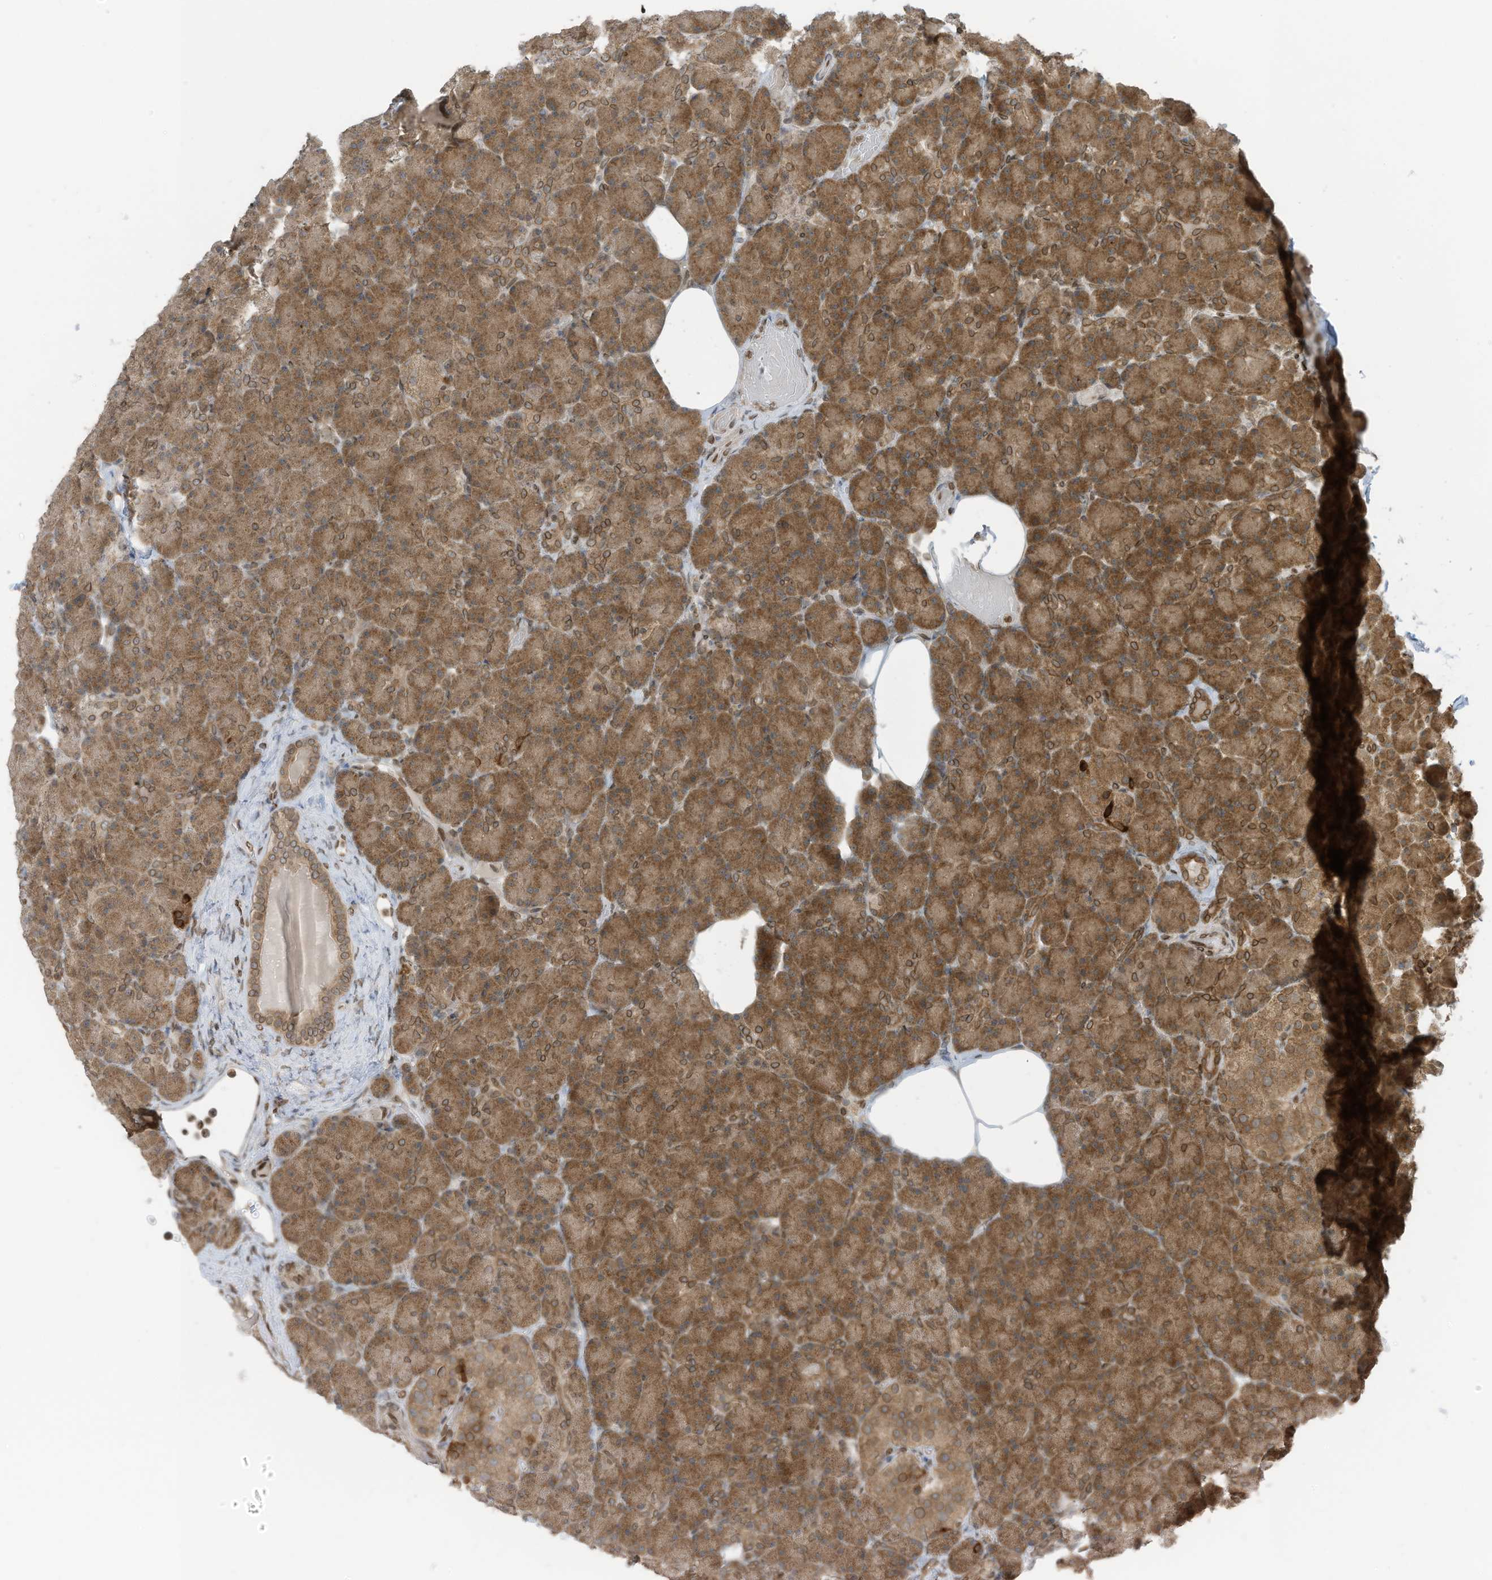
{"staining": {"intensity": "moderate", "quantity": ">75%", "location": "cytoplasmic/membranous,nuclear"}, "tissue": "pancreas", "cell_type": "Exocrine glandular cells", "image_type": "normal", "snomed": [{"axis": "morphology", "description": "Normal tissue, NOS"}, {"axis": "topography", "description": "Pancreas"}], "caption": "A micrograph of human pancreas stained for a protein demonstrates moderate cytoplasmic/membranous,nuclear brown staining in exocrine glandular cells.", "gene": "RABL3", "patient": {"sex": "female", "age": 43}}